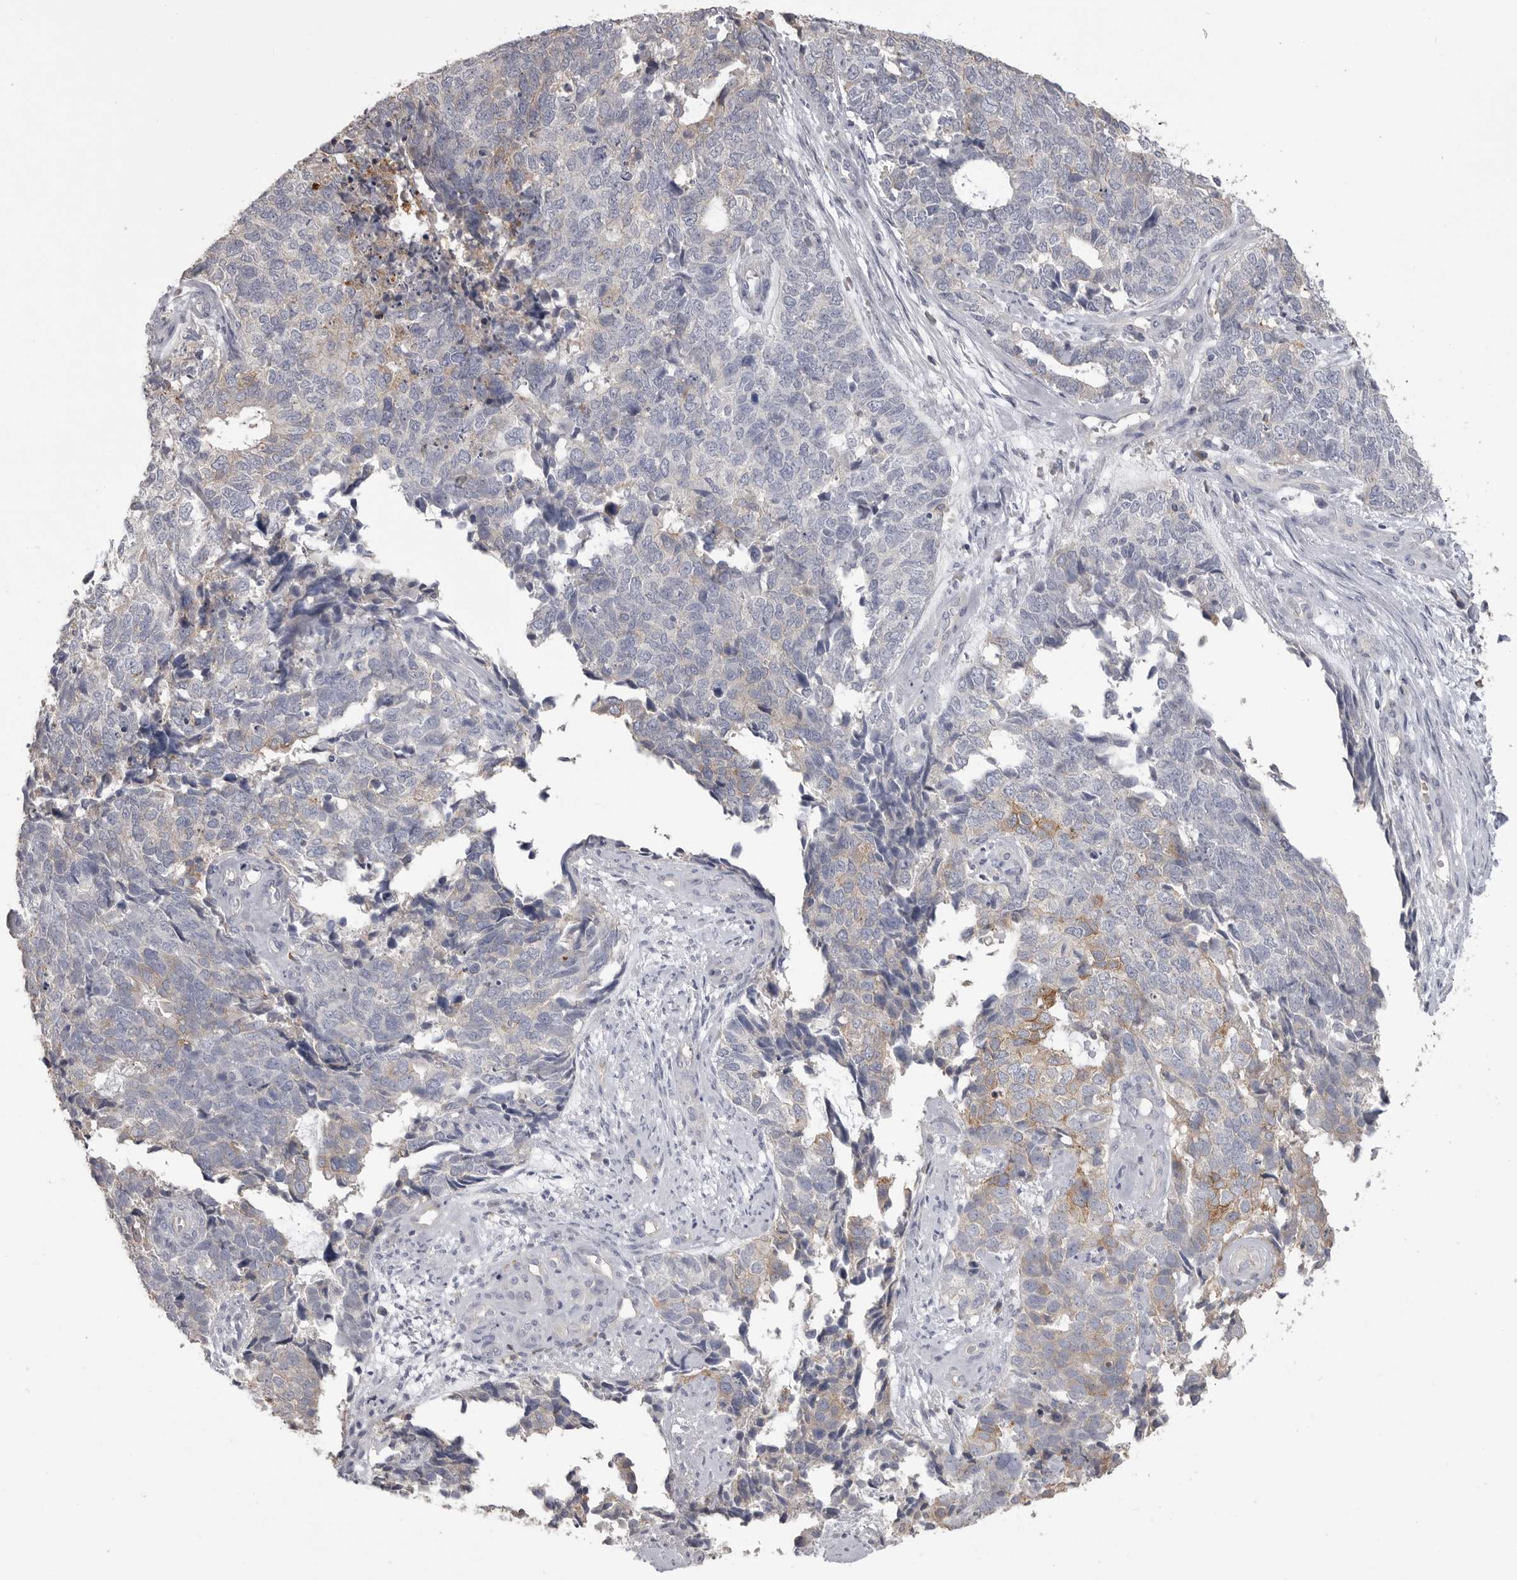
{"staining": {"intensity": "moderate", "quantity": "<25%", "location": "cytoplasmic/membranous"}, "tissue": "cervical cancer", "cell_type": "Tumor cells", "image_type": "cancer", "snomed": [{"axis": "morphology", "description": "Squamous cell carcinoma, NOS"}, {"axis": "topography", "description": "Cervix"}], "caption": "Immunohistochemical staining of squamous cell carcinoma (cervical) shows low levels of moderate cytoplasmic/membranous protein expression in approximately <25% of tumor cells.", "gene": "CMTM6", "patient": {"sex": "female", "age": 63}}